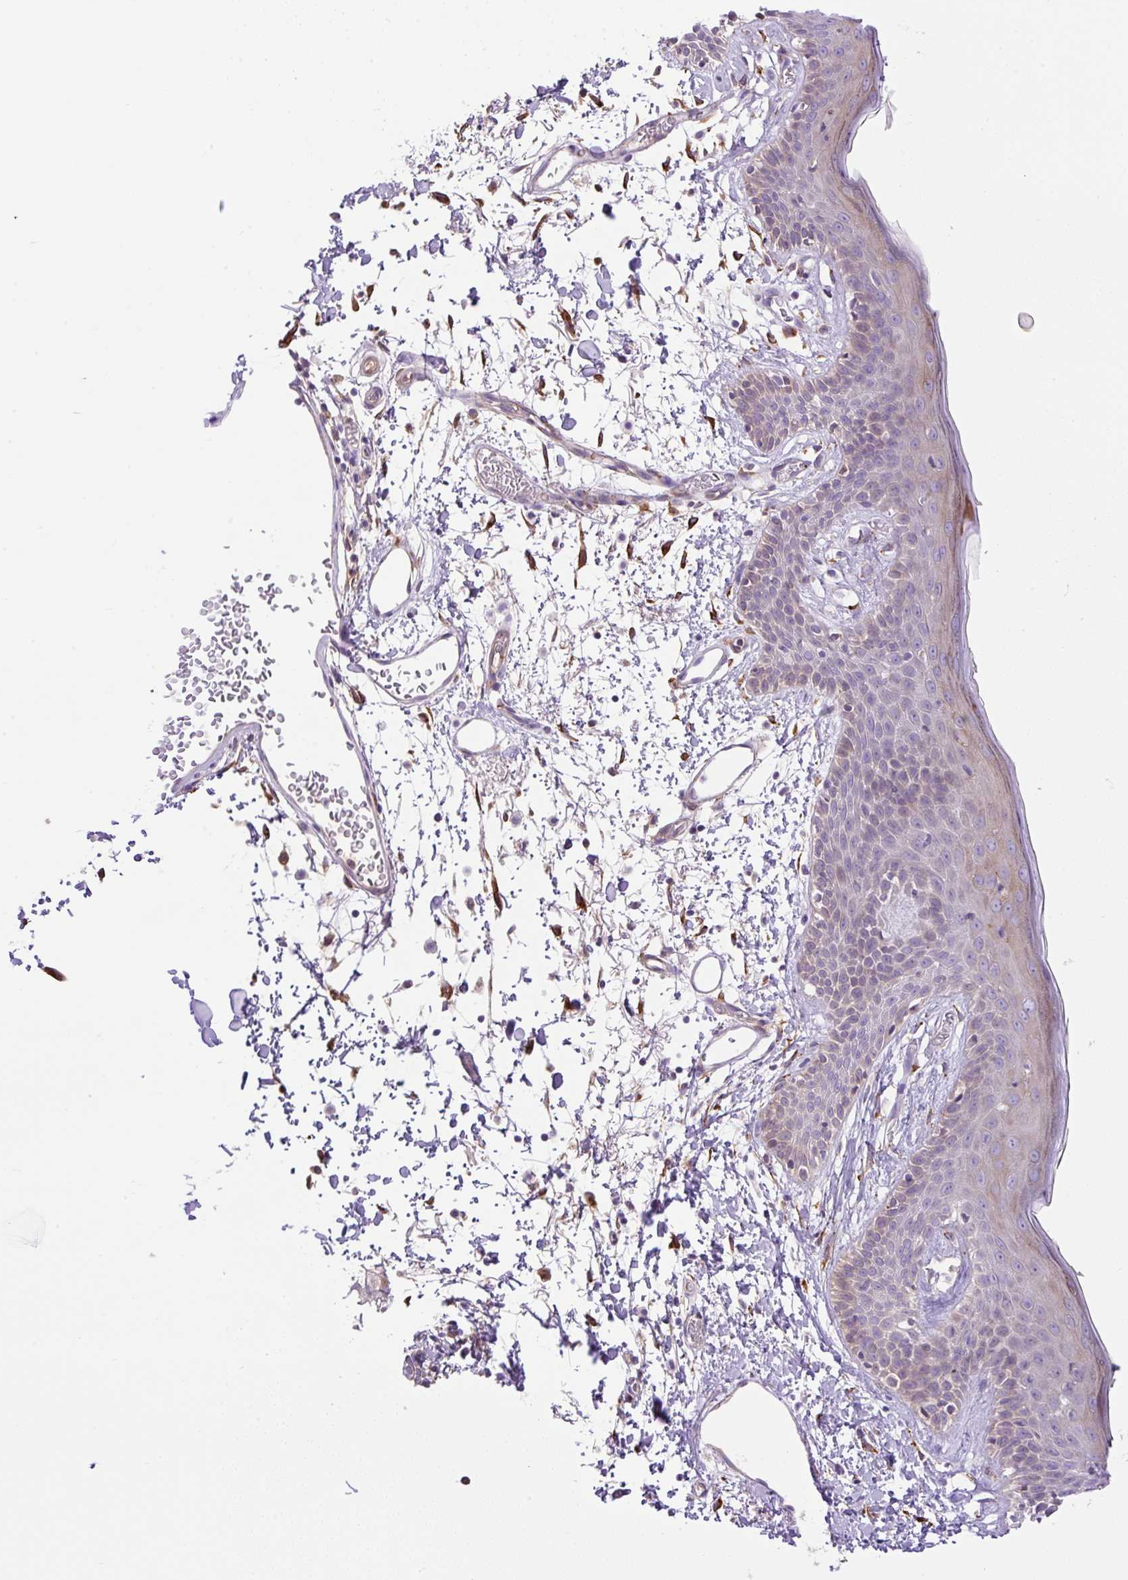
{"staining": {"intensity": "strong", "quantity": "25%-75%", "location": "nuclear"}, "tissue": "skin", "cell_type": "Fibroblasts", "image_type": "normal", "snomed": [{"axis": "morphology", "description": "Normal tissue, NOS"}, {"axis": "topography", "description": "Skin"}], "caption": "A high amount of strong nuclear expression is seen in about 25%-75% of fibroblasts in normal skin.", "gene": "POFUT1", "patient": {"sex": "male", "age": 79}}